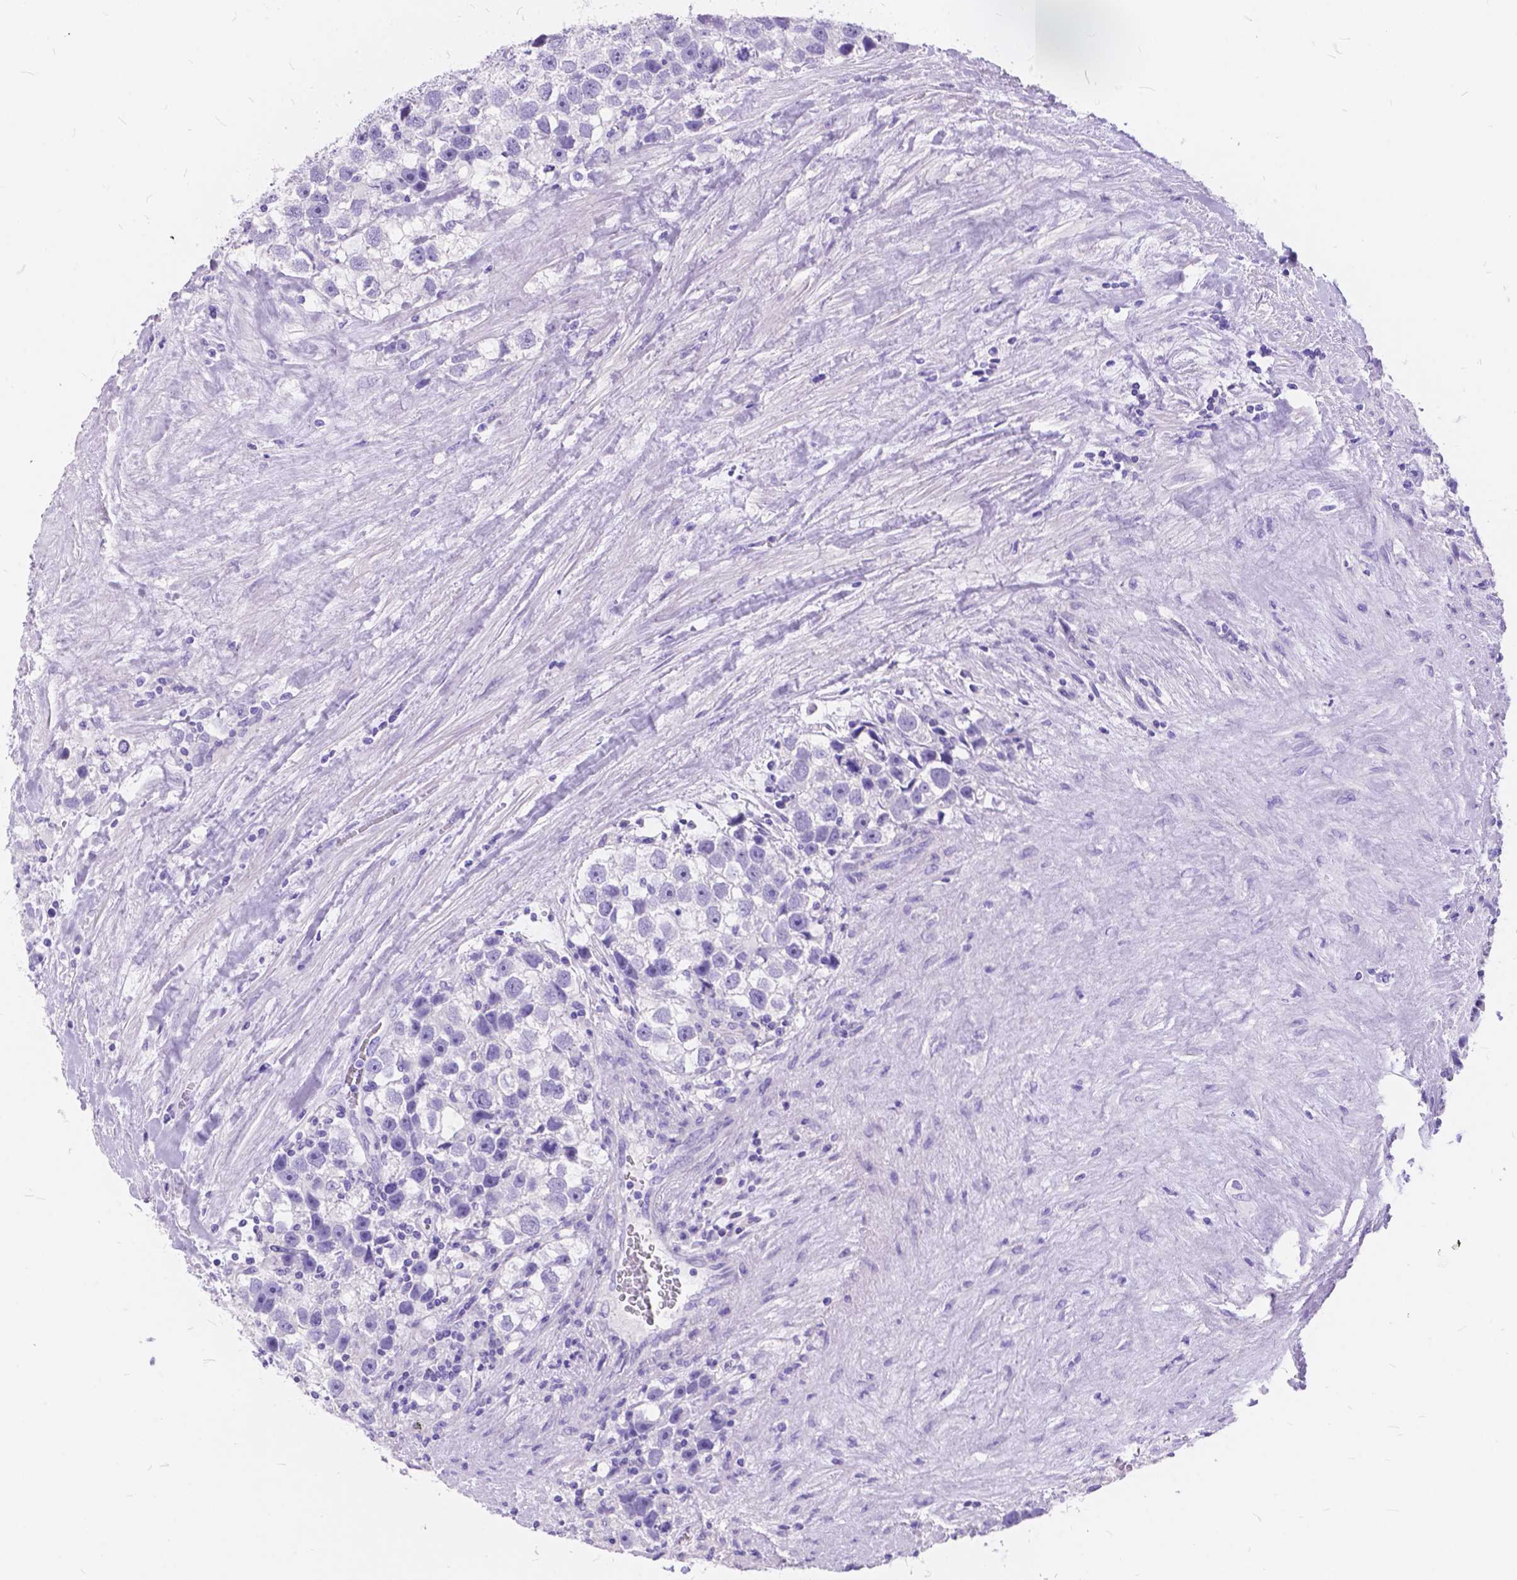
{"staining": {"intensity": "negative", "quantity": "none", "location": "none"}, "tissue": "testis cancer", "cell_type": "Tumor cells", "image_type": "cancer", "snomed": [{"axis": "morphology", "description": "Seminoma, NOS"}, {"axis": "topography", "description": "Testis"}], "caption": "Tumor cells are negative for protein expression in human testis cancer. Nuclei are stained in blue.", "gene": "FOXL2", "patient": {"sex": "male", "age": 43}}